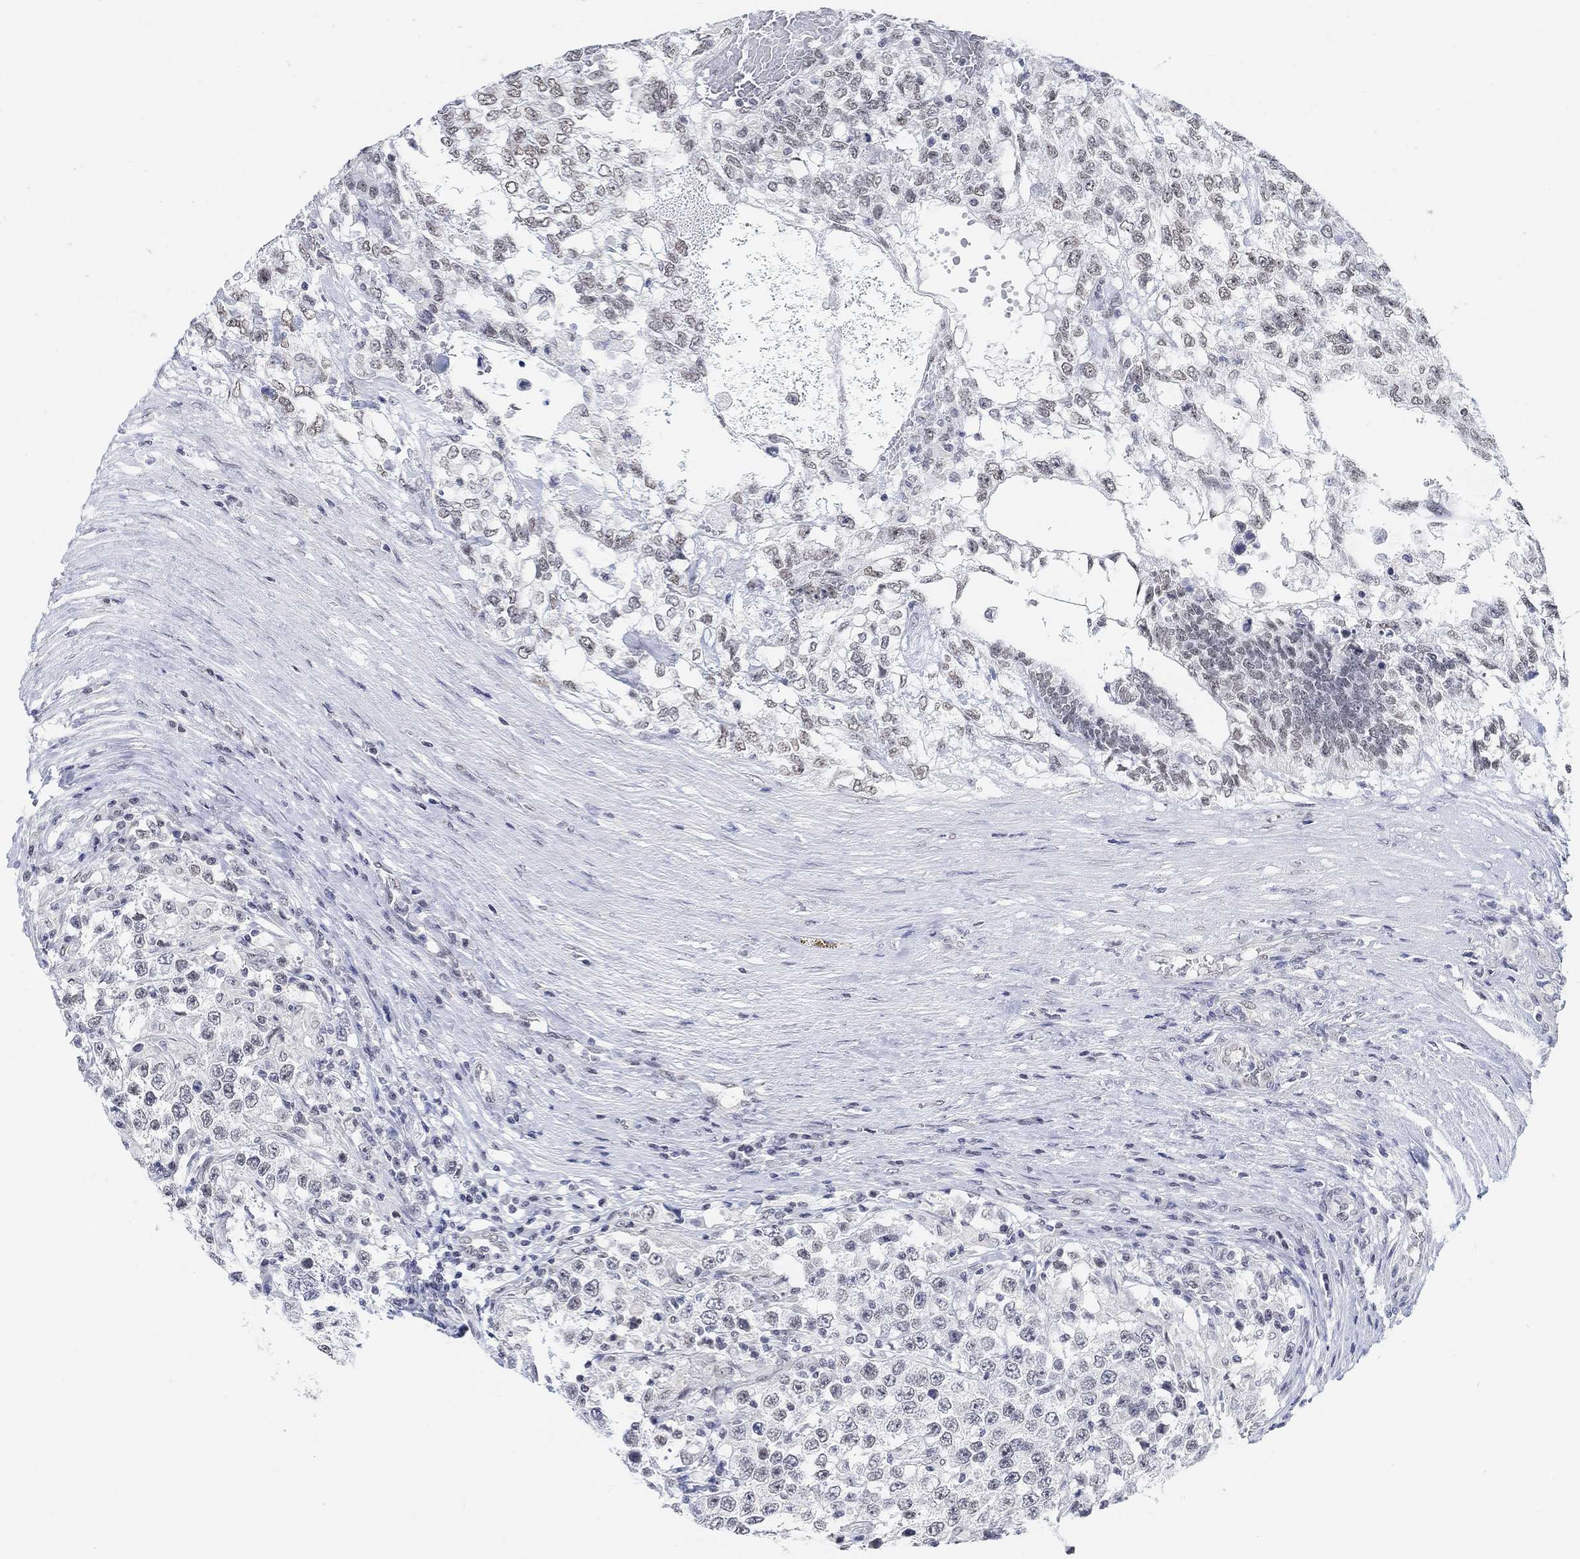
{"staining": {"intensity": "weak", "quantity": "<25%", "location": "nuclear"}, "tissue": "testis cancer", "cell_type": "Tumor cells", "image_type": "cancer", "snomed": [{"axis": "morphology", "description": "Seminoma, NOS"}, {"axis": "morphology", "description": "Carcinoma, Embryonal, NOS"}, {"axis": "topography", "description": "Testis"}], "caption": "Immunohistochemistry of seminoma (testis) exhibits no positivity in tumor cells. (IHC, brightfield microscopy, high magnification).", "gene": "PURG", "patient": {"sex": "male", "age": 41}}